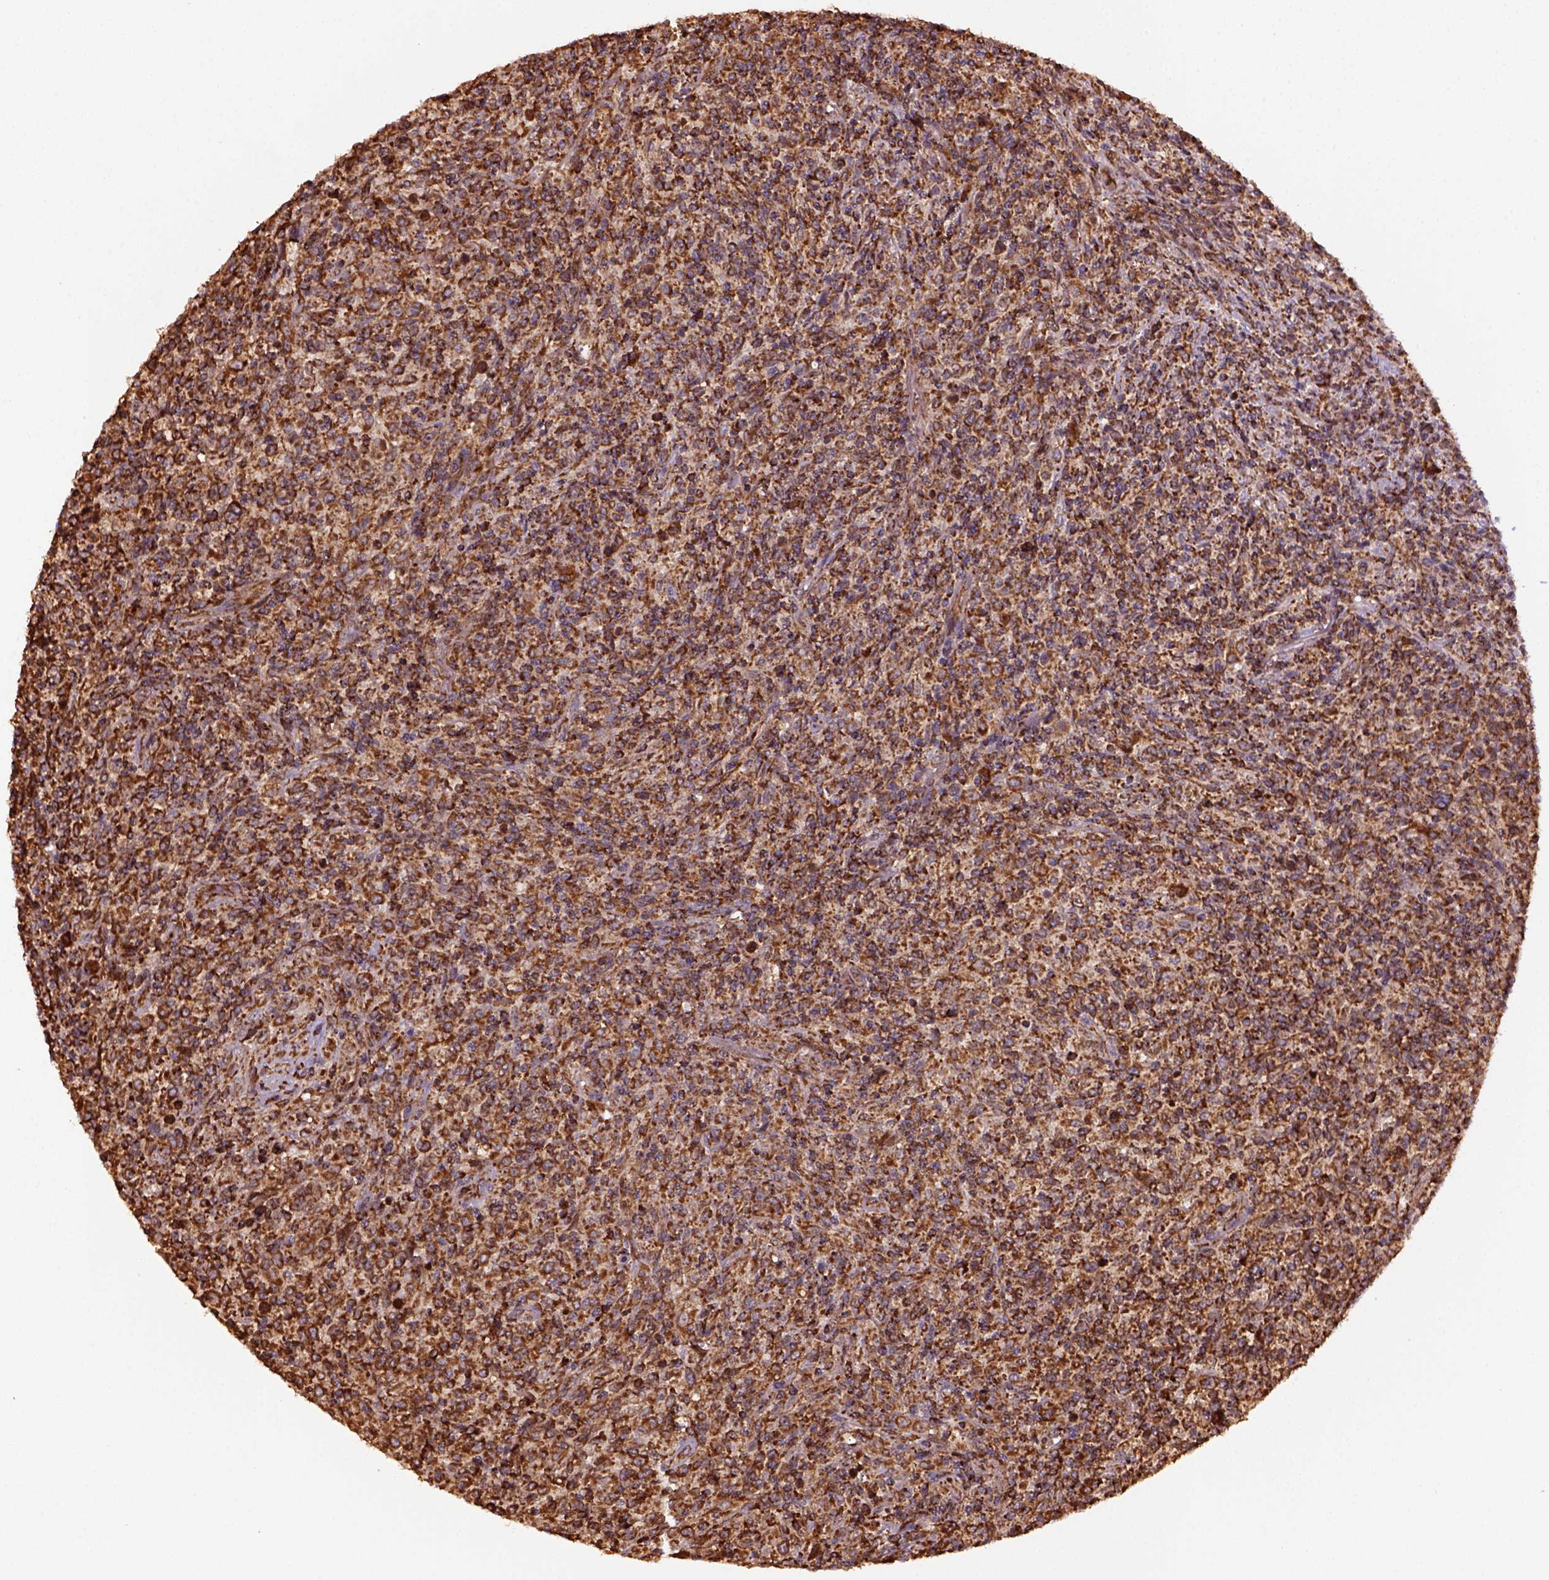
{"staining": {"intensity": "strong", "quantity": ">75%", "location": "cytoplasmic/membranous"}, "tissue": "lymphoma", "cell_type": "Tumor cells", "image_type": "cancer", "snomed": [{"axis": "morphology", "description": "Malignant lymphoma, non-Hodgkin's type, High grade"}, {"axis": "topography", "description": "Lung"}], "caption": "Approximately >75% of tumor cells in human lymphoma display strong cytoplasmic/membranous protein expression as visualized by brown immunohistochemical staining.", "gene": "MAPK8IP3", "patient": {"sex": "male", "age": 79}}